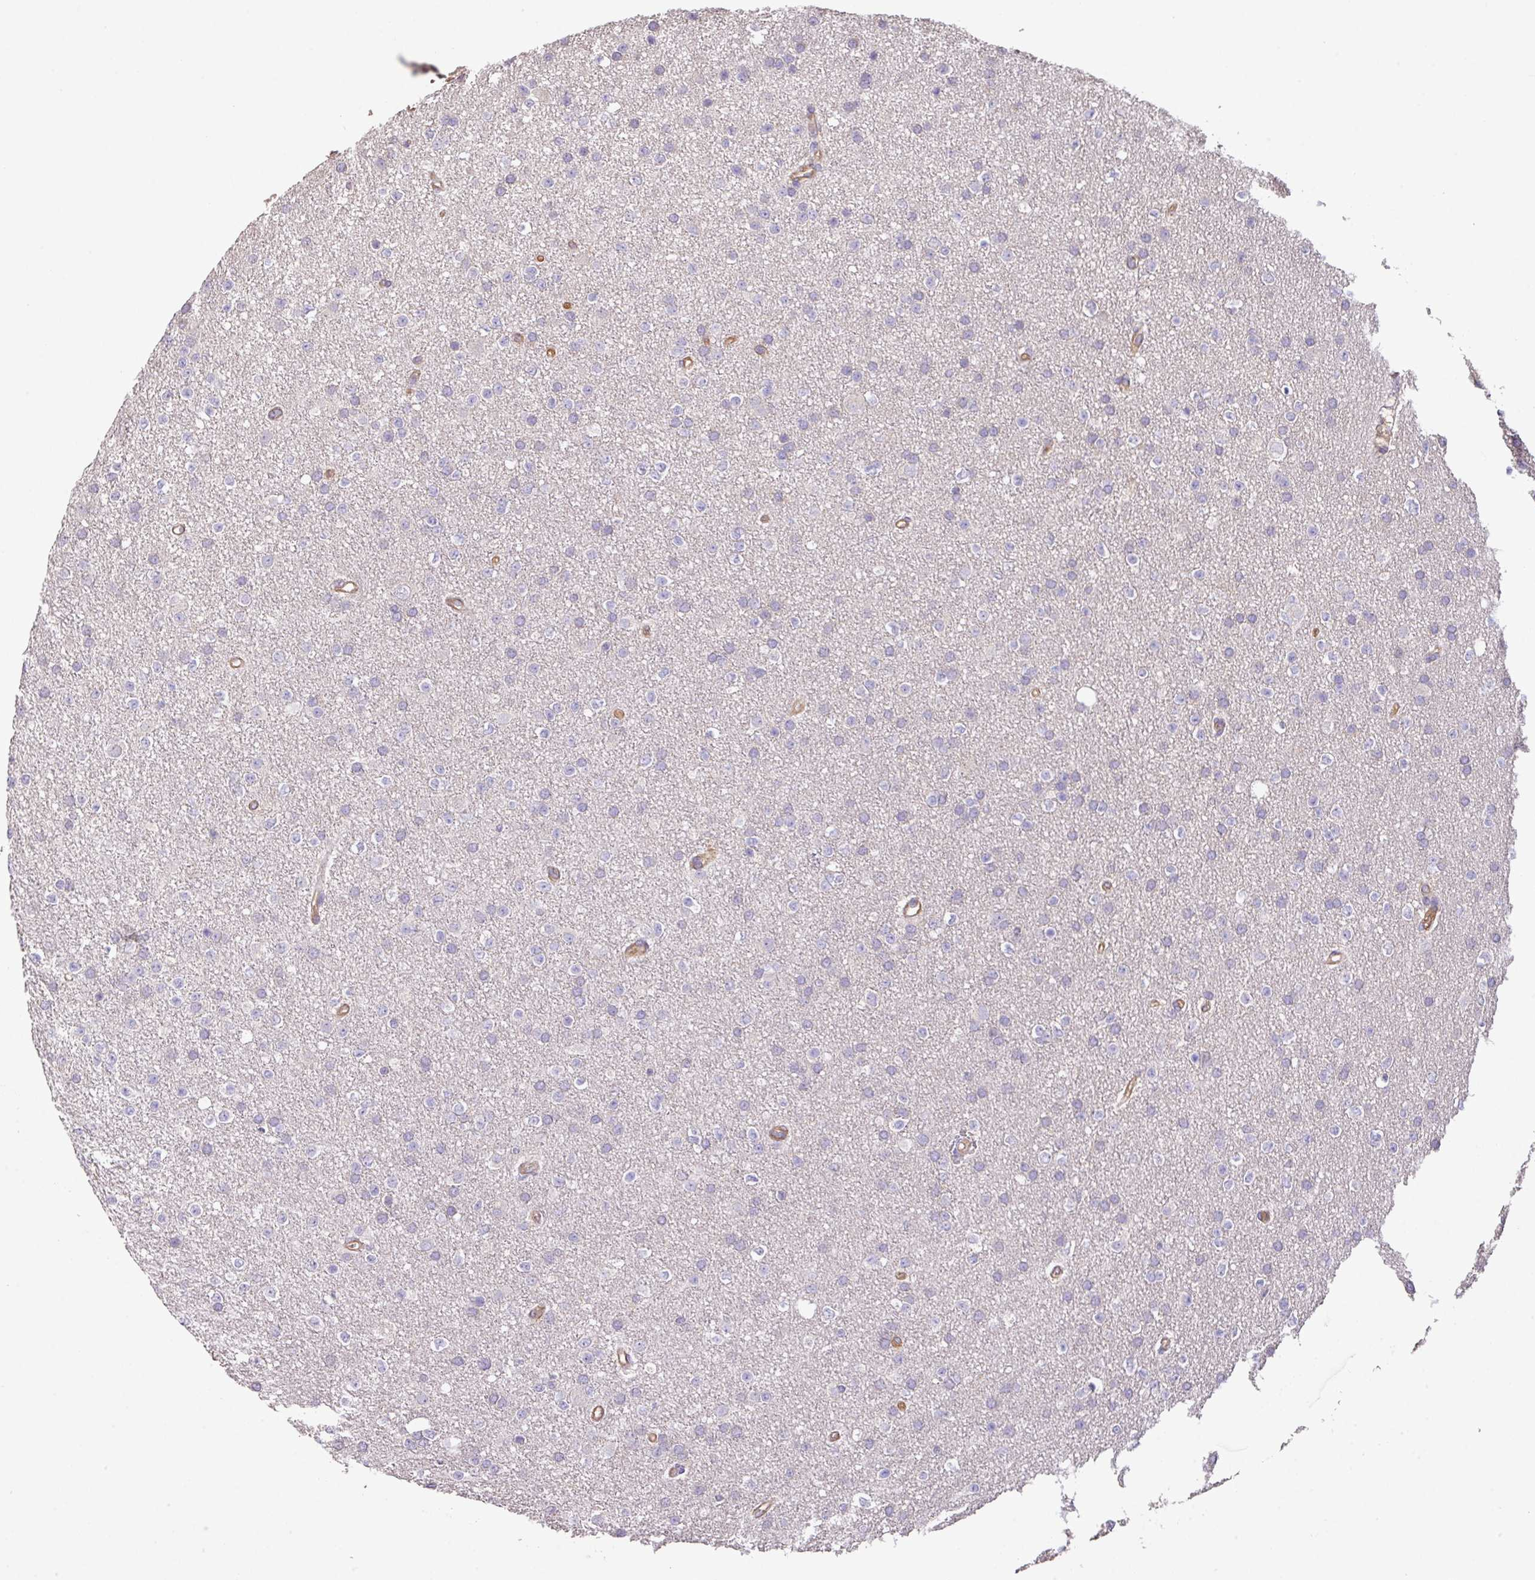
{"staining": {"intensity": "negative", "quantity": "none", "location": "none"}, "tissue": "glioma", "cell_type": "Tumor cells", "image_type": "cancer", "snomed": [{"axis": "morphology", "description": "Glioma, malignant, Low grade"}, {"axis": "topography", "description": "Brain"}], "caption": "IHC micrograph of human glioma stained for a protein (brown), which shows no staining in tumor cells. Nuclei are stained in blue.", "gene": "CALML4", "patient": {"sex": "female", "age": 34}}